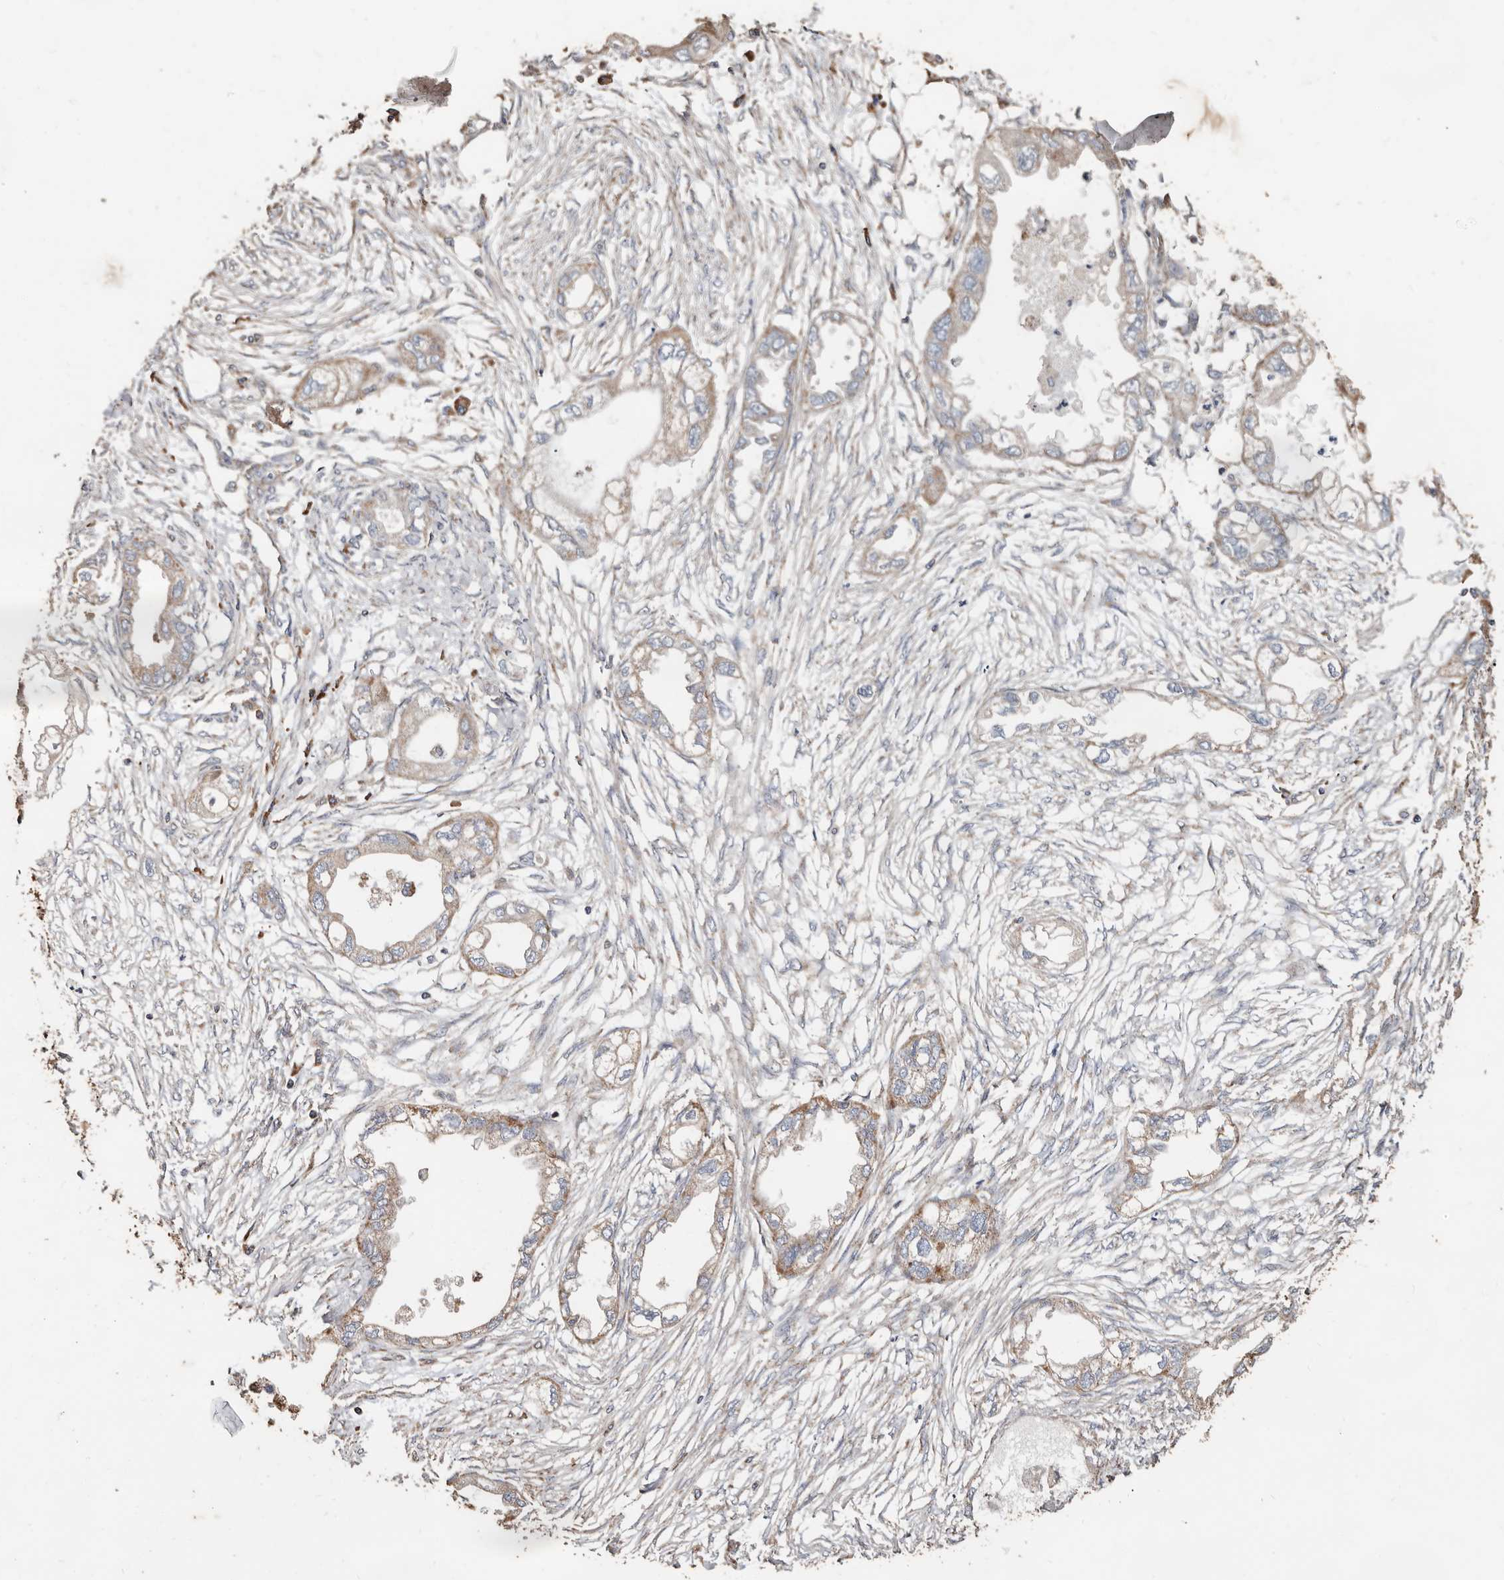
{"staining": {"intensity": "moderate", "quantity": "<25%", "location": "cytoplasmic/membranous"}, "tissue": "endometrial cancer", "cell_type": "Tumor cells", "image_type": "cancer", "snomed": [{"axis": "morphology", "description": "Adenocarcinoma, NOS"}, {"axis": "morphology", "description": "Adenocarcinoma, metastatic, NOS"}, {"axis": "topography", "description": "Adipose tissue"}, {"axis": "topography", "description": "Endometrium"}], "caption": "Immunohistochemical staining of human endometrial cancer exhibits low levels of moderate cytoplasmic/membranous protein staining in approximately <25% of tumor cells.", "gene": "OSGIN2", "patient": {"sex": "female", "age": 67}}